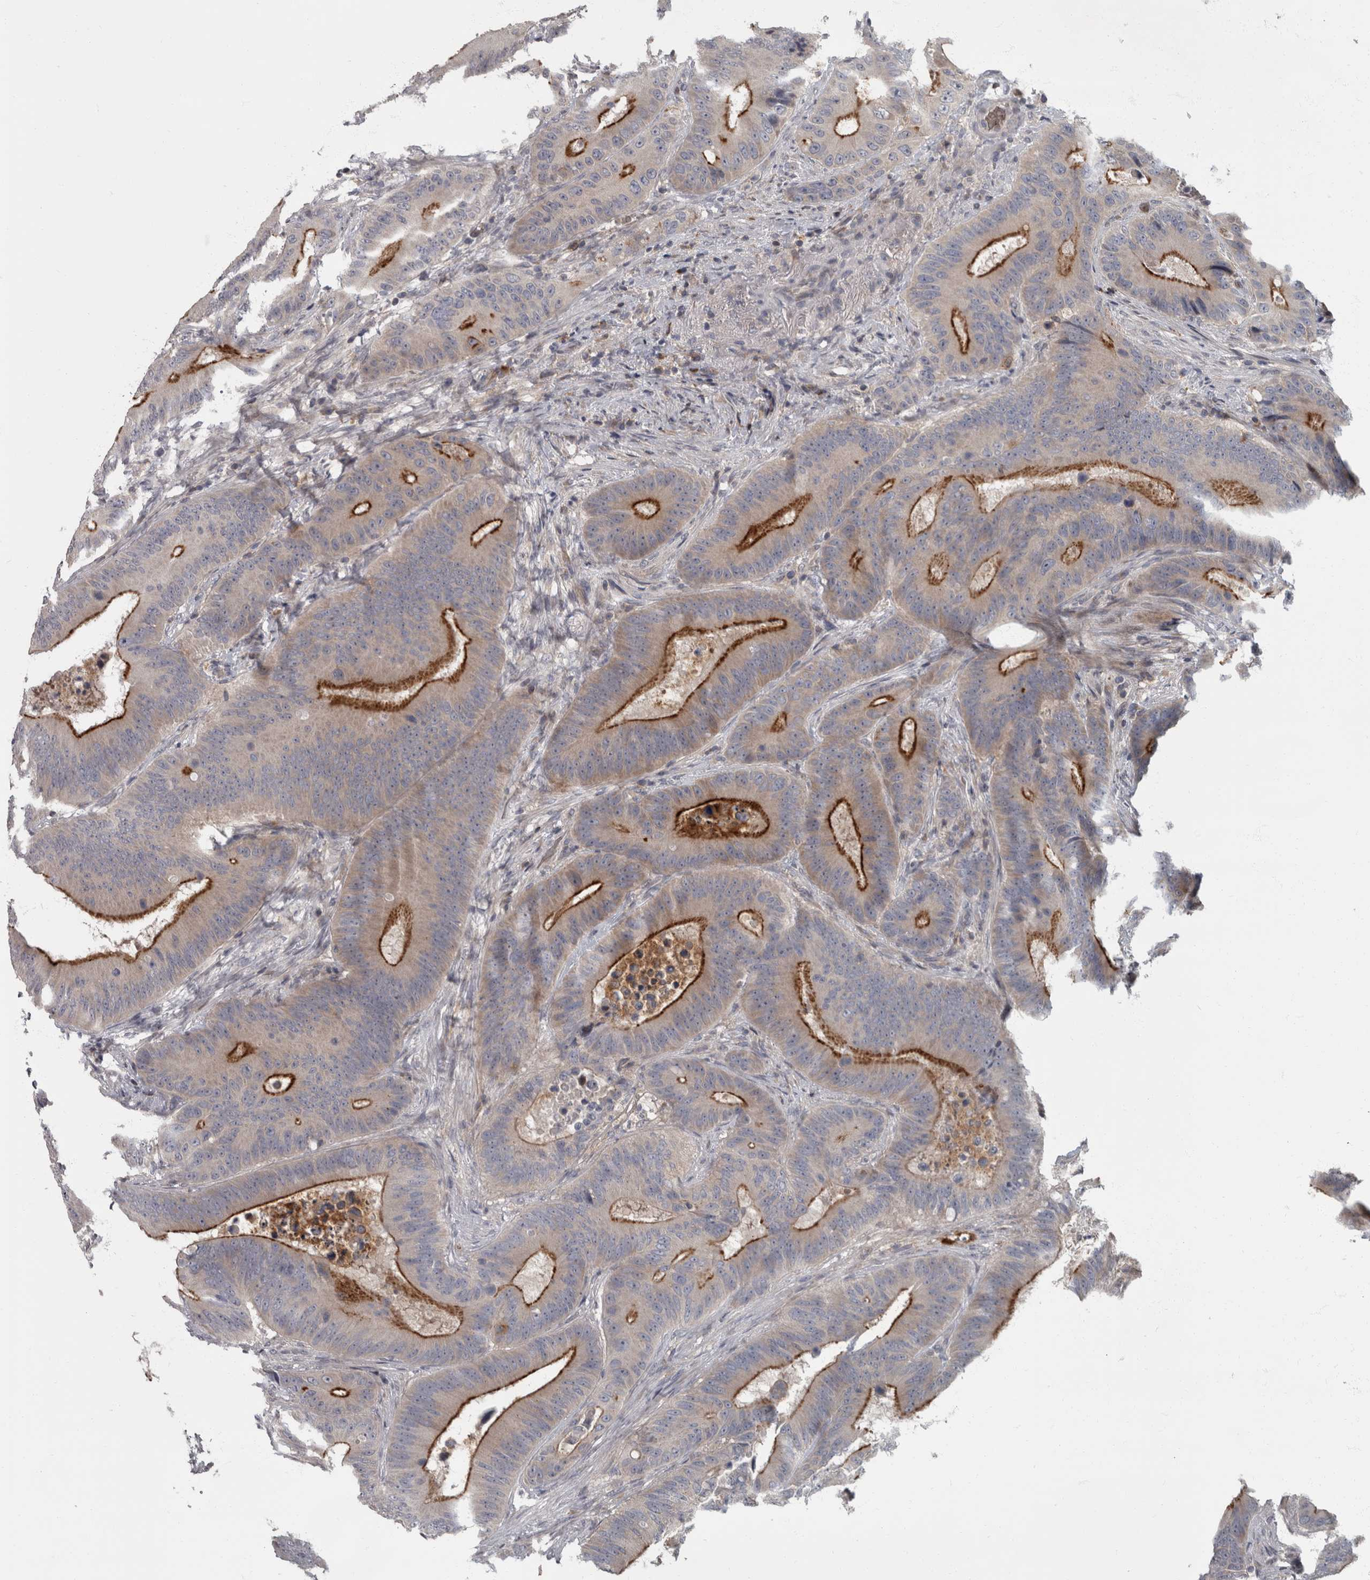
{"staining": {"intensity": "strong", "quantity": "<25%", "location": "cytoplasmic/membranous"}, "tissue": "colorectal cancer", "cell_type": "Tumor cells", "image_type": "cancer", "snomed": [{"axis": "morphology", "description": "Adenocarcinoma, NOS"}, {"axis": "topography", "description": "Colon"}], "caption": "A histopathology image showing strong cytoplasmic/membranous positivity in approximately <25% of tumor cells in colorectal adenocarcinoma, as visualized by brown immunohistochemical staining.", "gene": "CDC42BPG", "patient": {"sex": "male", "age": 83}}